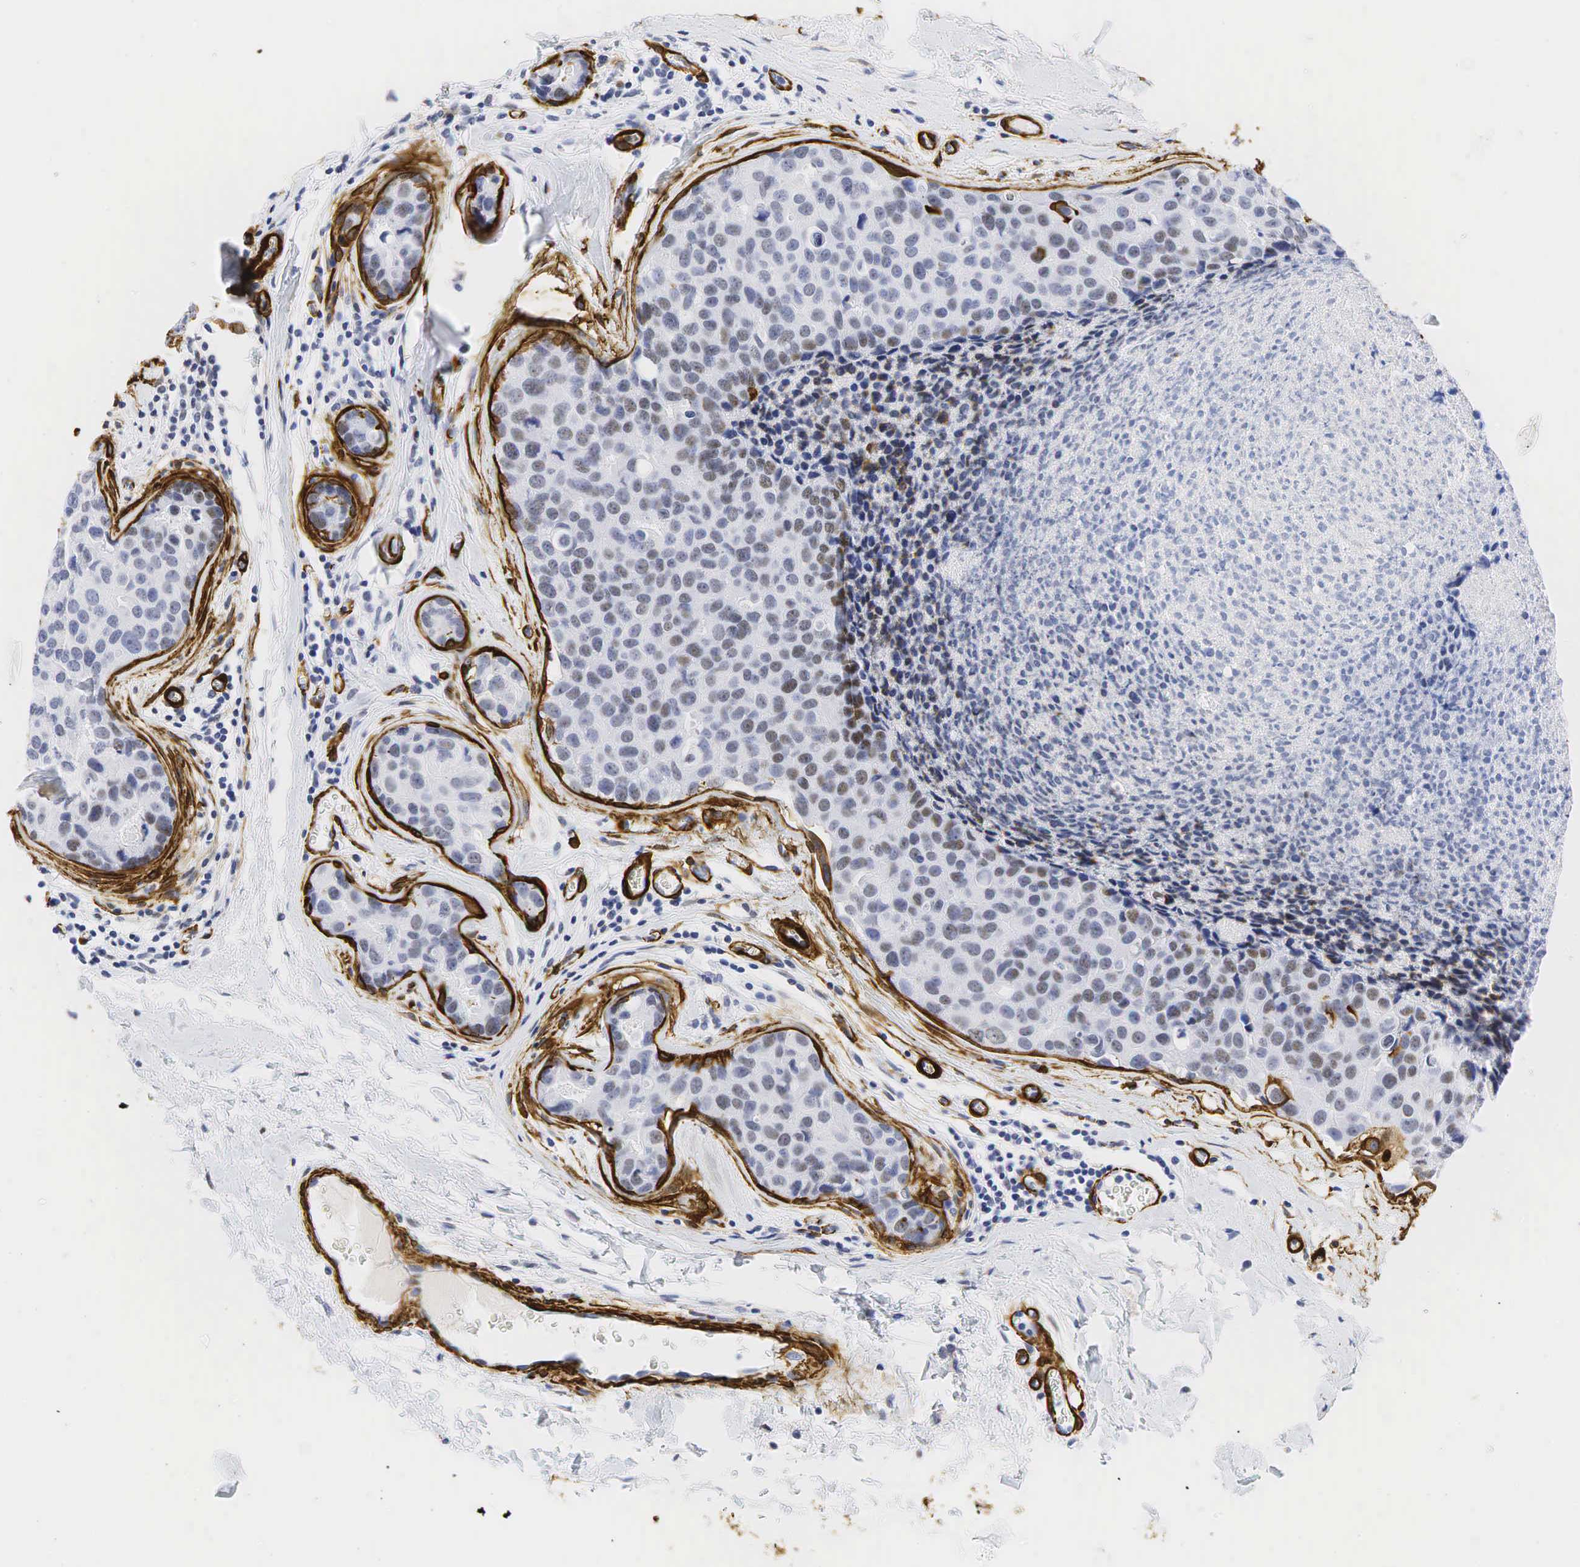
{"staining": {"intensity": "weak", "quantity": "25%-75%", "location": "nuclear"}, "tissue": "breast cancer", "cell_type": "Tumor cells", "image_type": "cancer", "snomed": [{"axis": "morphology", "description": "Duct carcinoma"}, {"axis": "topography", "description": "Breast"}], "caption": "Protein expression analysis of breast cancer (invasive ductal carcinoma) reveals weak nuclear positivity in about 25%-75% of tumor cells. The protein of interest is stained brown, and the nuclei are stained in blue (DAB IHC with brightfield microscopy, high magnification).", "gene": "ACTA2", "patient": {"sex": "female", "age": 24}}